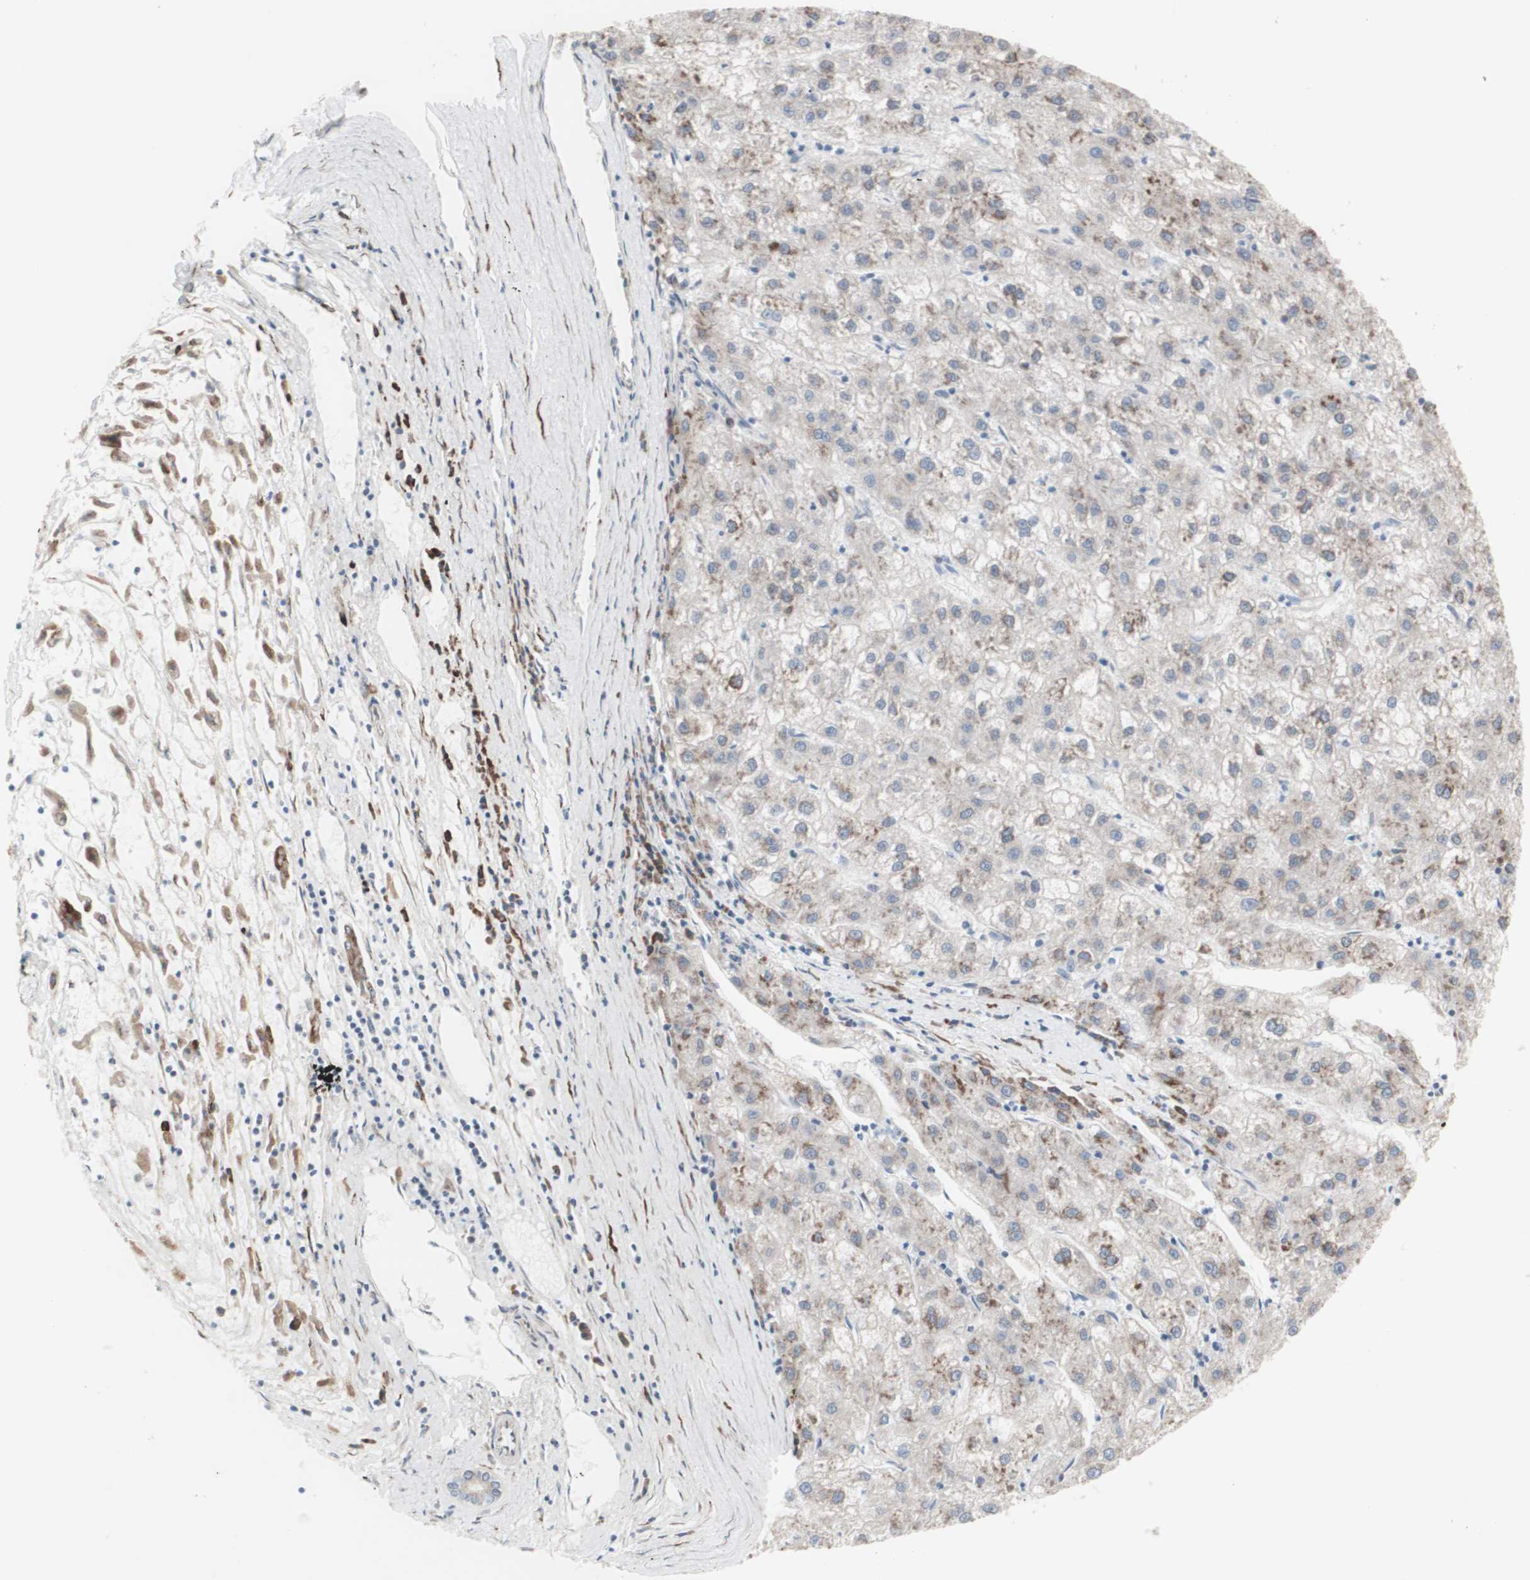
{"staining": {"intensity": "moderate", "quantity": "<25%", "location": "cytoplasmic/membranous"}, "tissue": "liver cancer", "cell_type": "Tumor cells", "image_type": "cancer", "snomed": [{"axis": "morphology", "description": "Carcinoma, Hepatocellular, NOS"}, {"axis": "topography", "description": "Liver"}], "caption": "A photomicrograph of human hepatocellular carcinoma (liver) stained for a protein exhibits moderate cytoplasmic/membranous brown staining in tumor cells. (Stains: DAB (3,3'-diaminobenzidine) in brown, nuclei in blue, Microscopy: brightfield microscopy at high magnification).", "gene": "AGPAT5", "patient": {"sex": "male", "age": 72}}